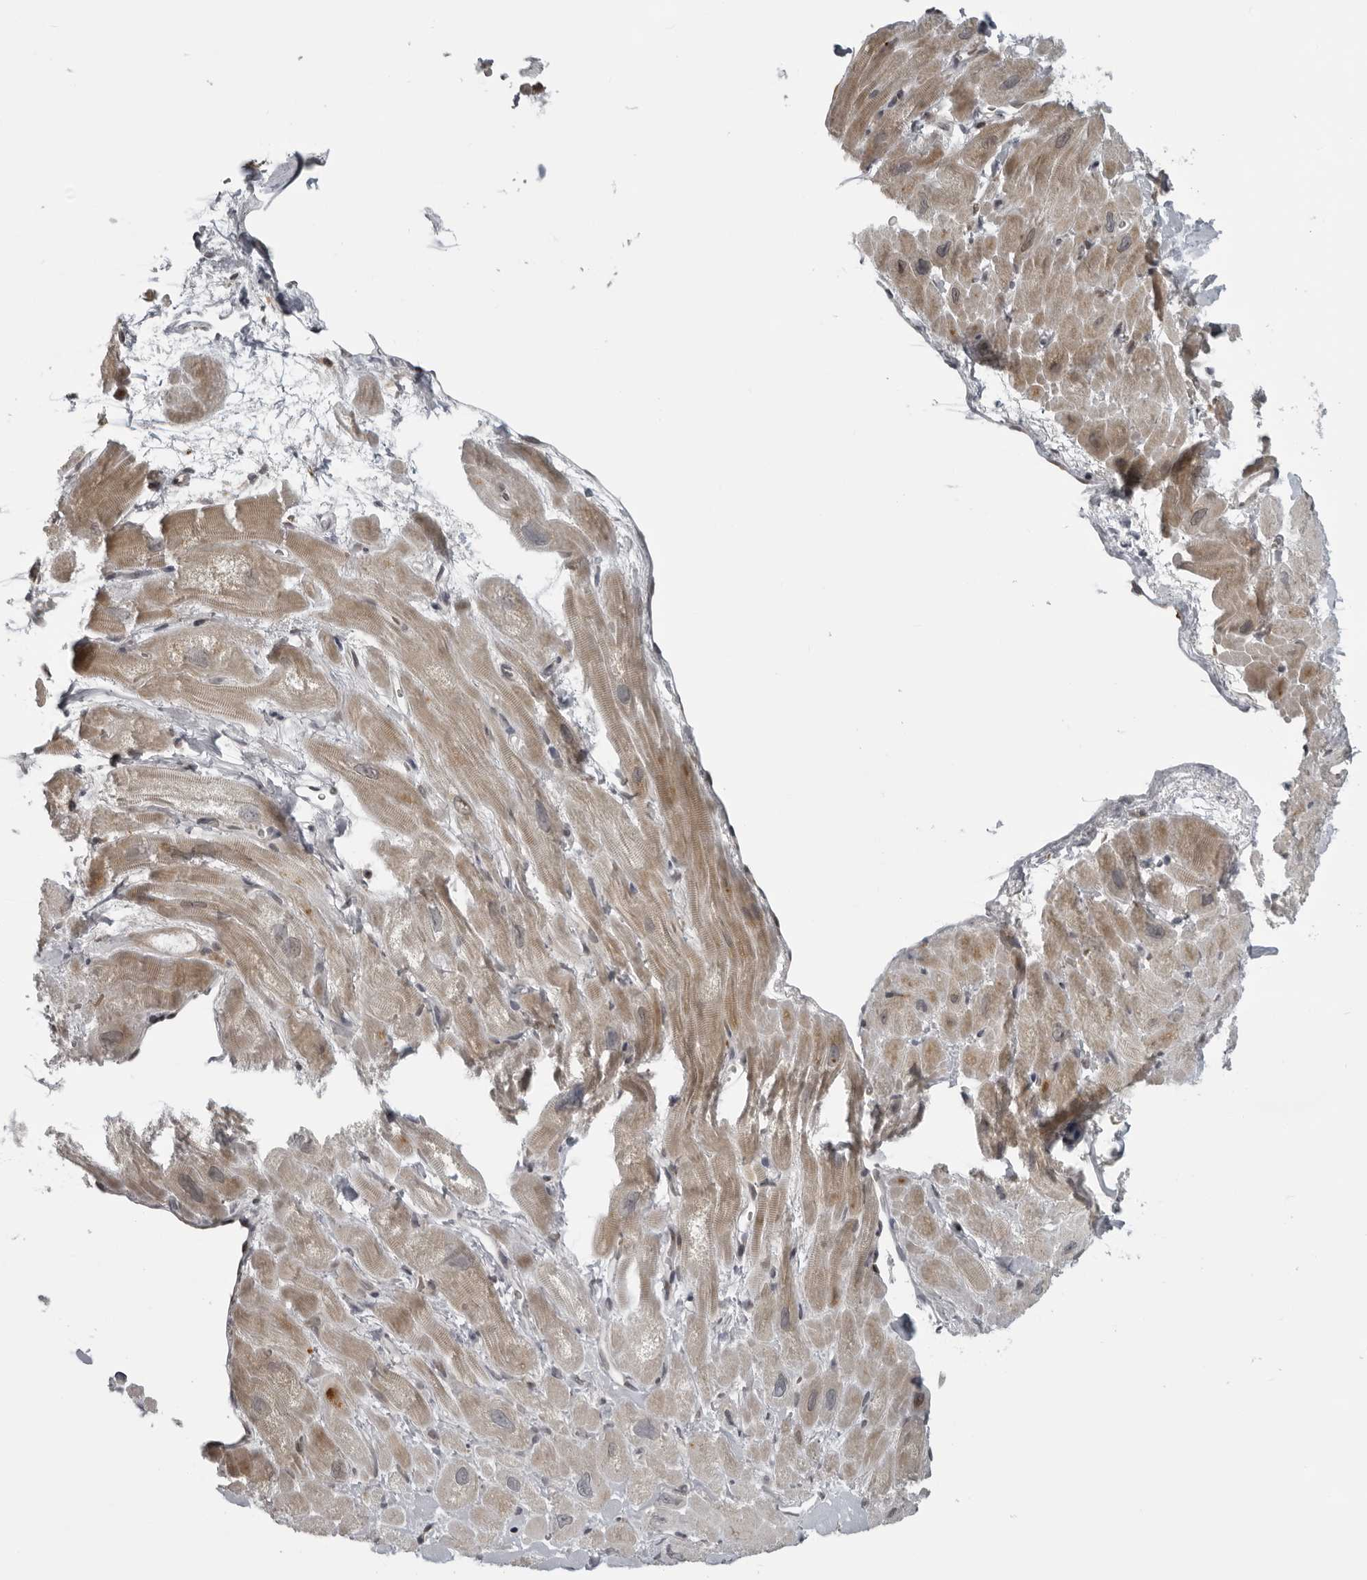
{"staining": {"intensity": "moderate", "quantity": "25%-75%", "location": "cytoplasmic/membranous"}, "tissue": "heart muscle", "cell_type": "Cardiomyocytes", "image_type": "normal", "snomed": [{"axis": "morphology", "description": "Normal tissue, NOS"}, {"axis": "topography", "description": "Heart"}], "caption": "Heart muscle stained for a protein (brown) shows moderate cytoplasmic/membranous positive staining in about 25%-75% of cardiomyocytes.", "gene": "THOP1", "patient": {"sex": "male", "age": 49}}